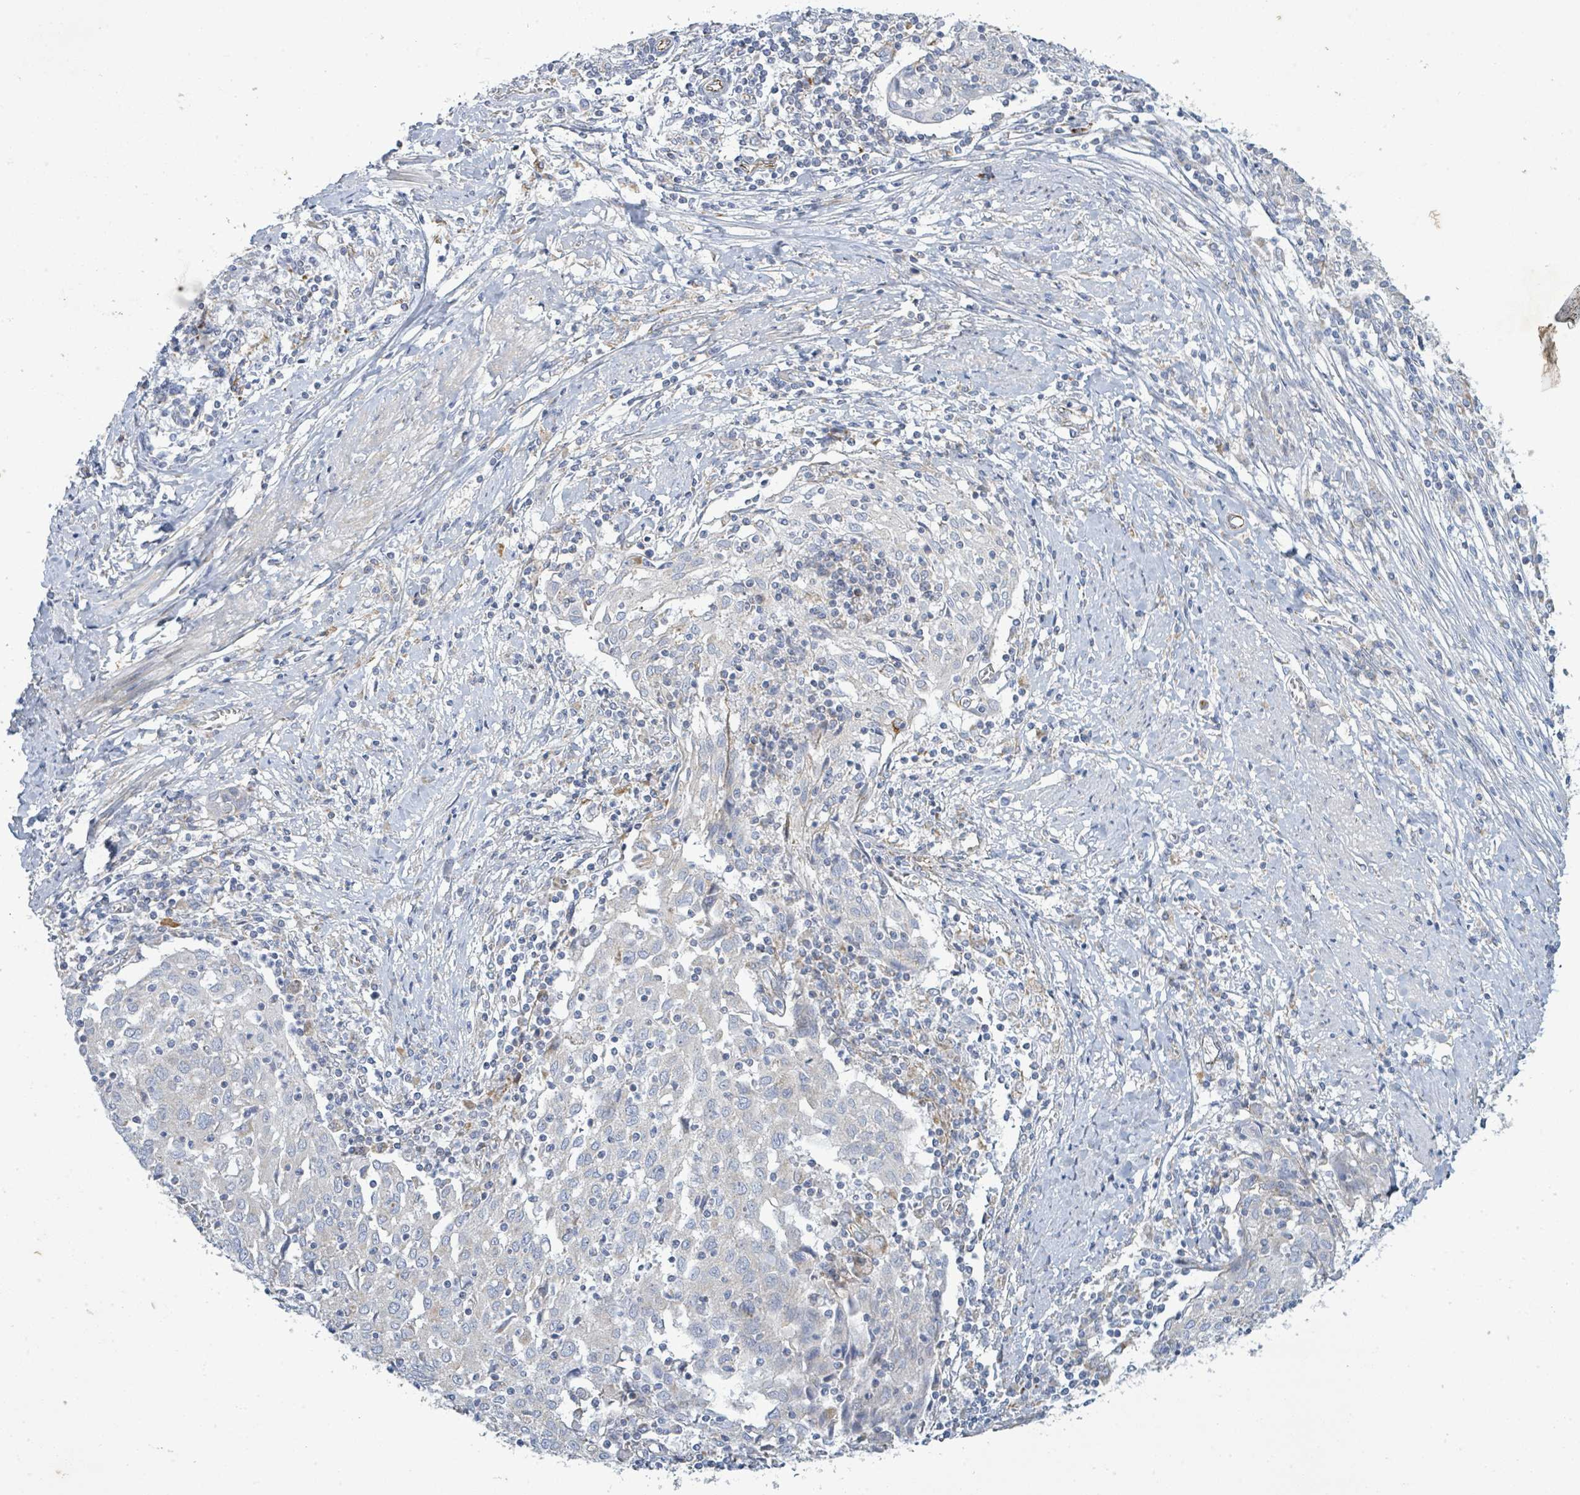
{"staining": {"intensity": "negative", "quantity": "none", "location": "none"}, "tissue": "cervical cancer", "cell_type": "Tumor cells", "image_type": "cancer", "snomed": [{"axis": "morphology", "description": "Squamous cell carcinoma, NOS"}, {"axis": "topography", "description": "Cervix"}], "caption": "Immunohistochemical staining of human cervical squamous cell carcinoma displays no significant expression in tumor cells. (Stains: DAB IHC with hematoxylin counter stain, Microscopy: brightfield microscopy at high magnification).", "gene": "ALG12", "patient": {"sex": "female", "age": 52}}